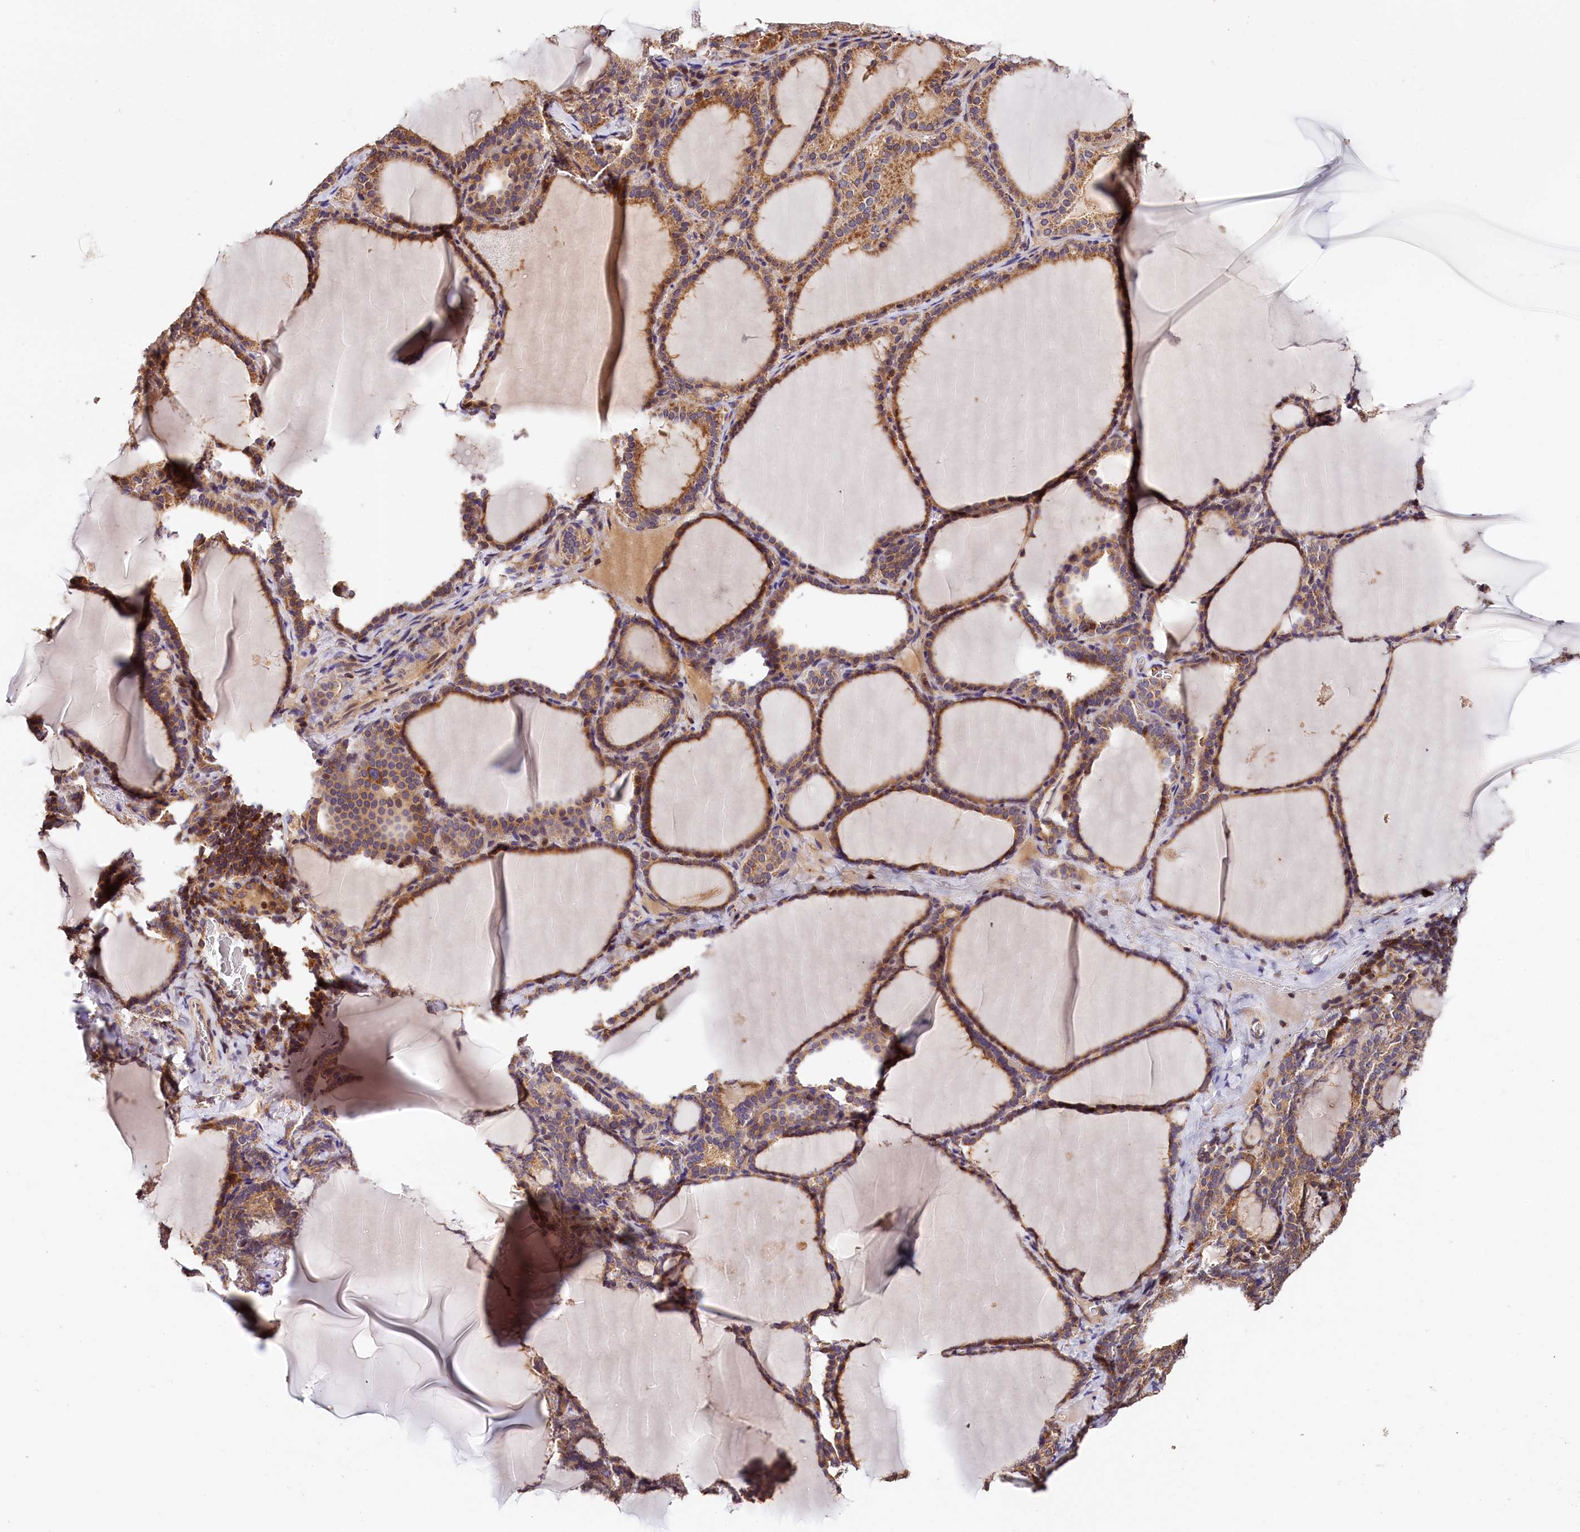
{"staining": {"intensity": "moderate", "quantity": ">75%", "location": "cytoplasmic/membranous"}, "tissue": "thyroid gland", "cell_type": "Glandular cells", "image_type": "normal", "snomed": [{"axis": "morphology", "description": "Normal tissue, NOS"}, {"axis": "topography", "description": "Thyroid gland"}], "caption": "Immunohistochemical staining of normal thyroid gland displays >75% levels of moderate cytoplasmic/membranous protein positivity in about >75% of glandular cells.", "gene": "KPTN", "patient": {"sex": "female", "age": 39}}